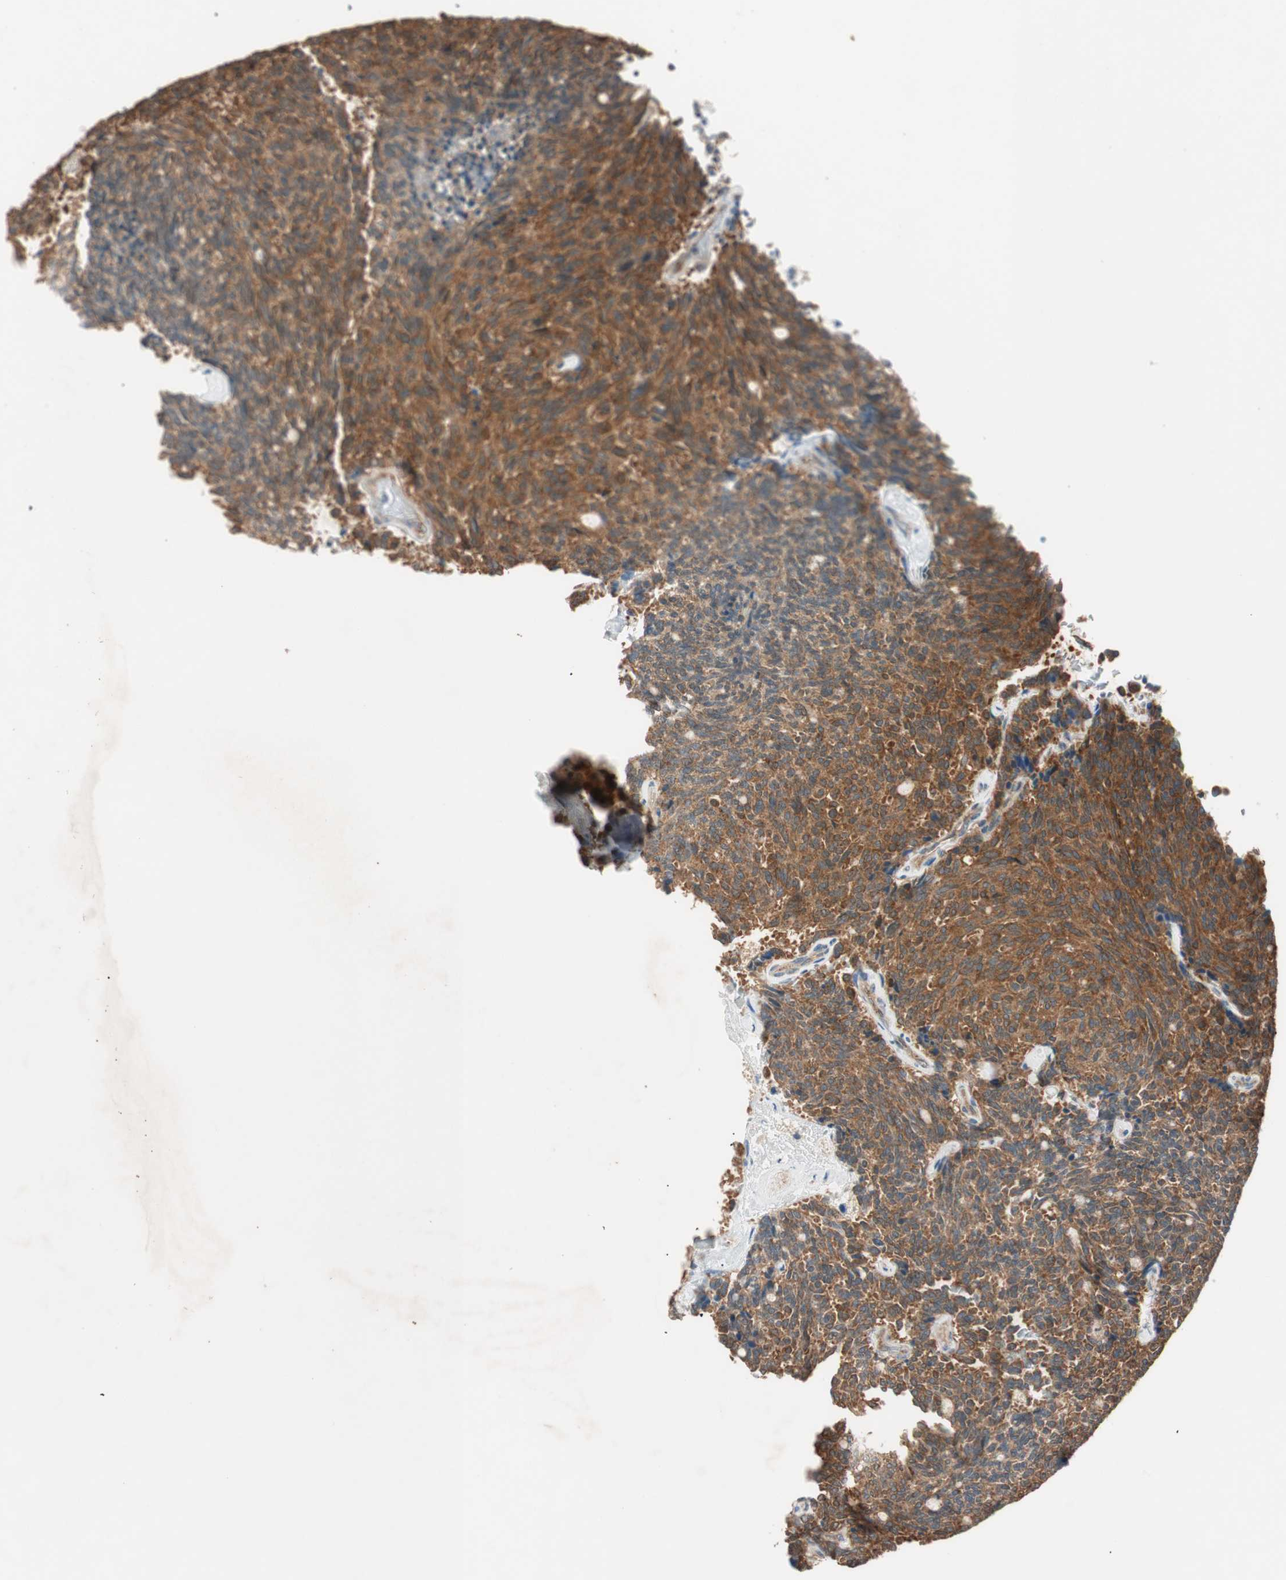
{"staining": {"intensity": "strong", "quantity": ">75%", "location": "cytoplasmic/membranous"}, "tissue": "carcinoid", "cell_type": "Tumor cells", "image_type": "cancer", "snomed": [{"axis": "morphology", "description": "Carcinoid, malignant, NOS"}, {"axis": "topography", "description": "Pancreas"}], "caption": "The histopathology image shows staining of carcinoid (malignant), revealing strong cytoplasmic/membranous protein staining (brown color) within tumor cells.", "gene": "CC2D1A", "patient": {"sex": "female", "age": 54}}